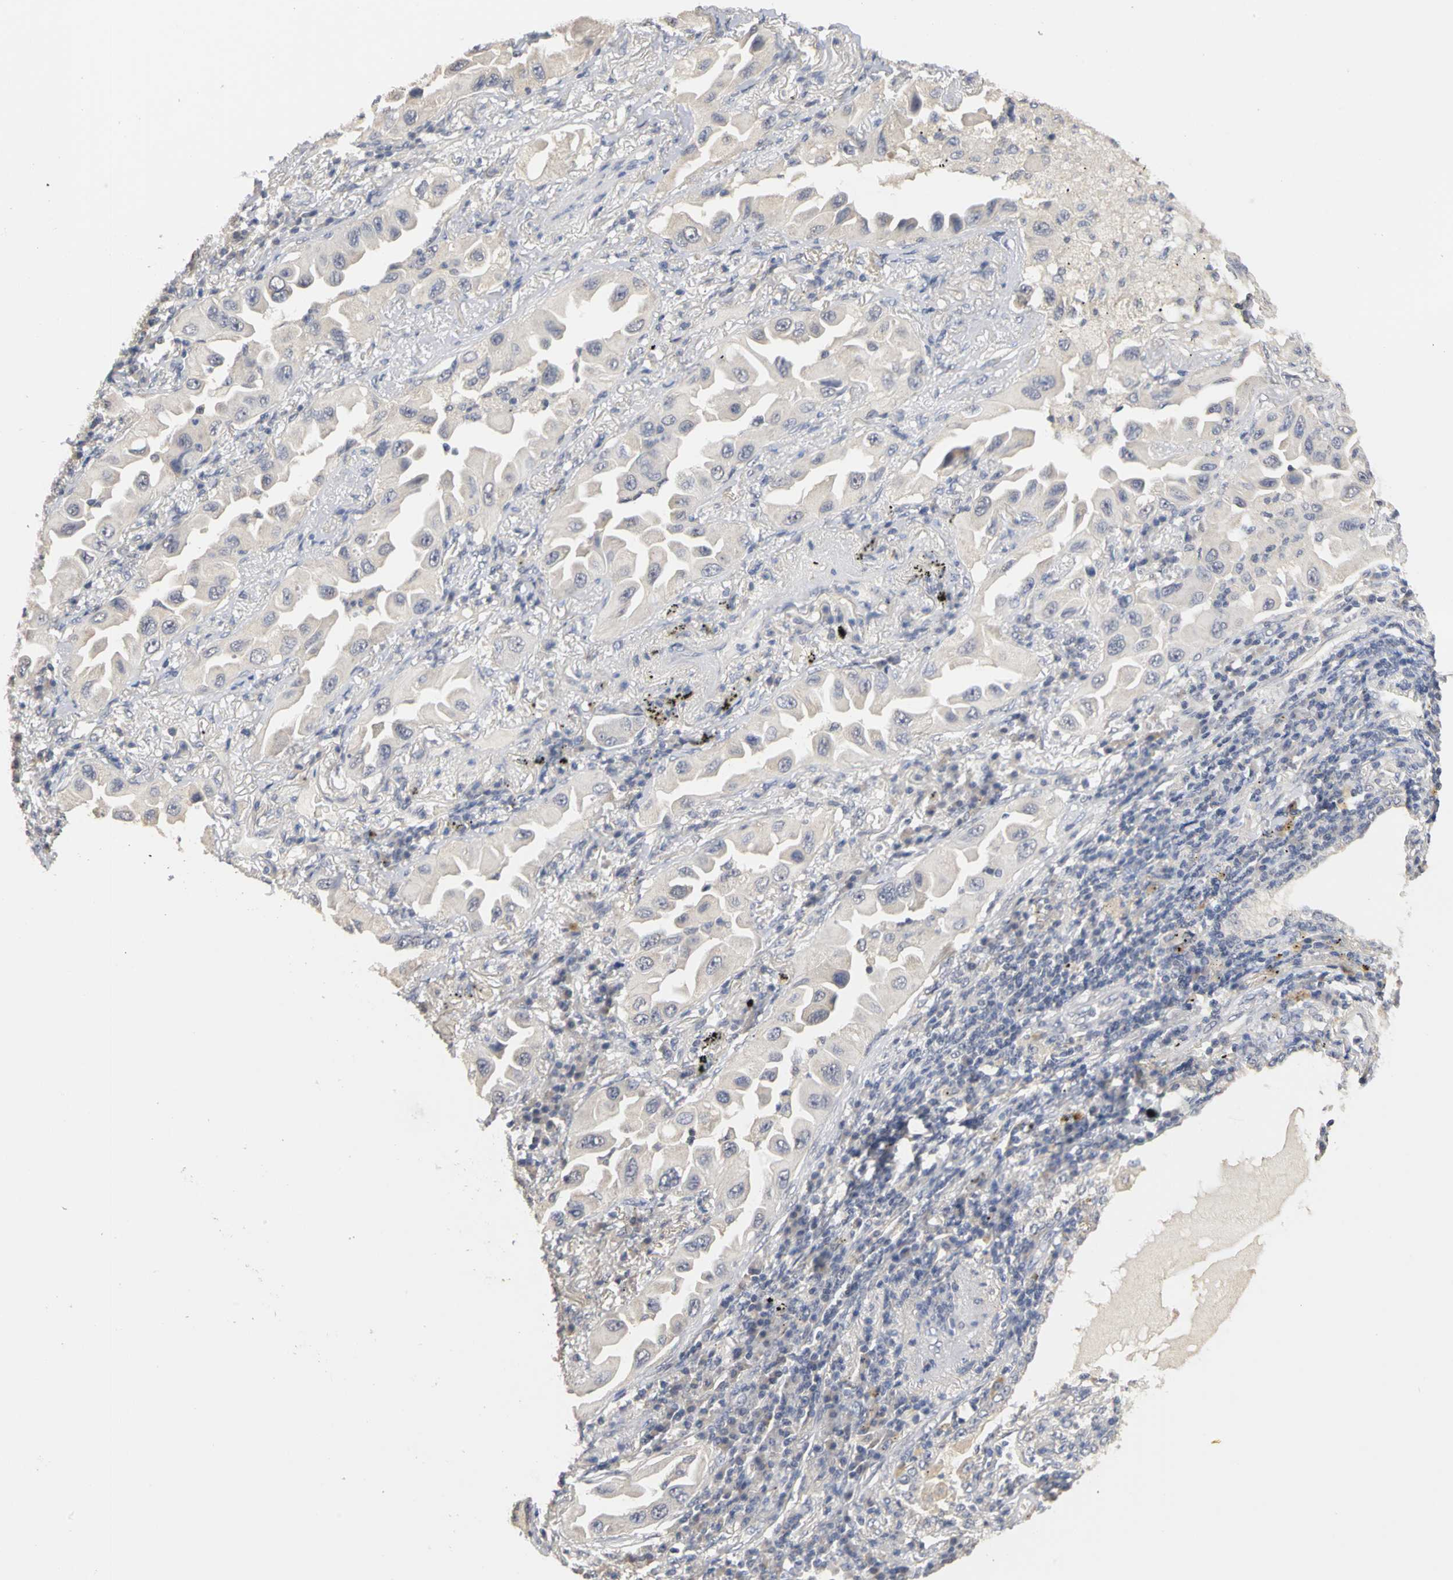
{"staining": {"intensity": "negative", "quantity": "none", "location": "none"}, "tissue": "lung cancer", "cell_type": "Tumor cells", "image_type": "cancer", "snomed": [{"axis": "morphology", "description": "Adenocarcinoma, NOS"}, {"axis": "topography", "description": "Lung"}], "caption": "Immunohistochemical staining of human lung cancer exhibits no significant positivity in tumor cells.", "gene": "PGR", "patient": {"sex": "female", "age": 65}}